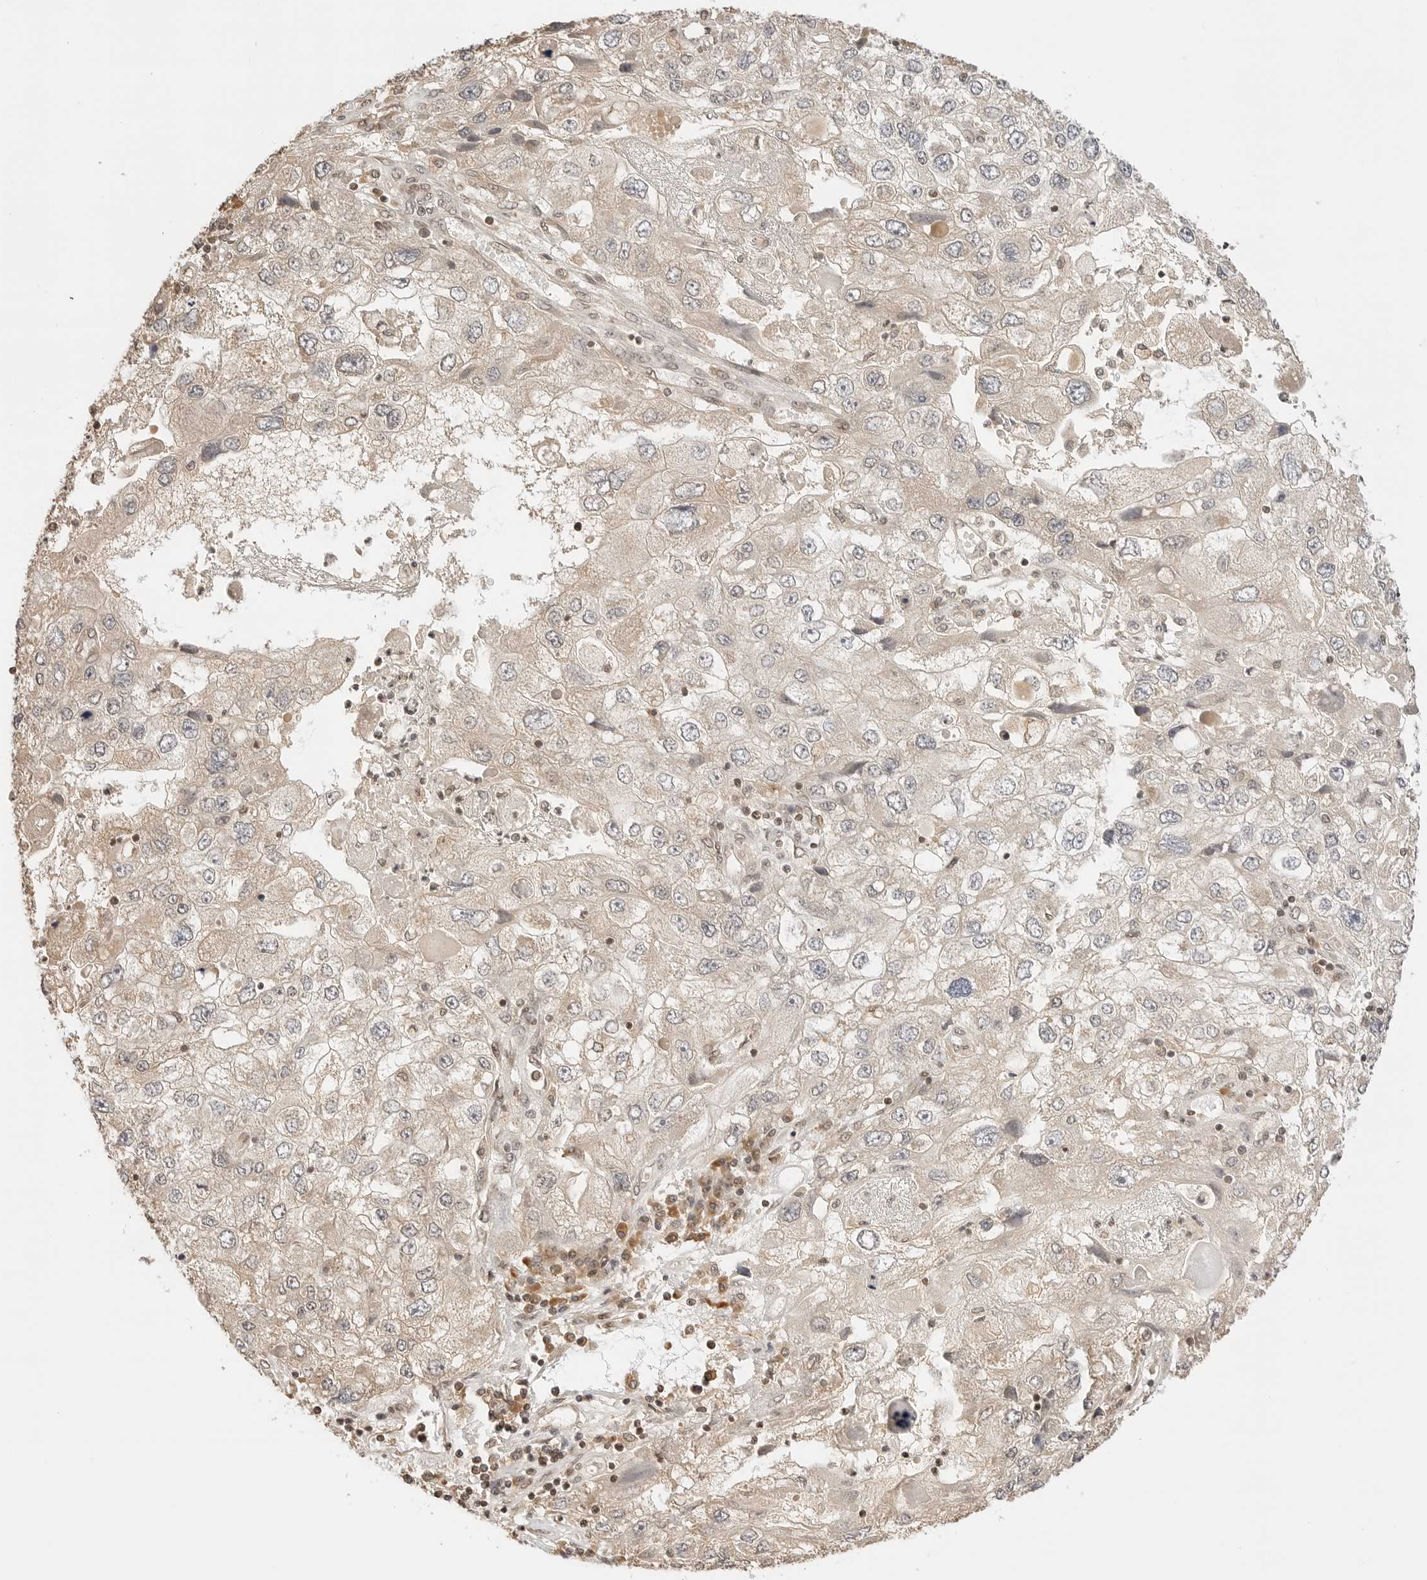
{"staining": {"intensity": "weak", "quantity": "25%-75%", "location": "cytoplasmic/membranous"}, "tissue": "endometrial cancer", "cell_type": "Tumor cells", "image_type": "cancer", "snomed": [{"axis": "morphology", "description": "Adenocarcinoma, NOS"}, {"axis": "topography", "description": "Endometrium"}], "caption": "Immunohistochemical staining of human adenocarcinoma (endometrial) displays low levels of weak cytoplasmic/membranous protein staining in about 25%-75% of tumor cells. (Brightfield microscopy of DAB IHC at high magnification).", "gene": "POLH", "patient": {"sex": "female", "age": 49}}